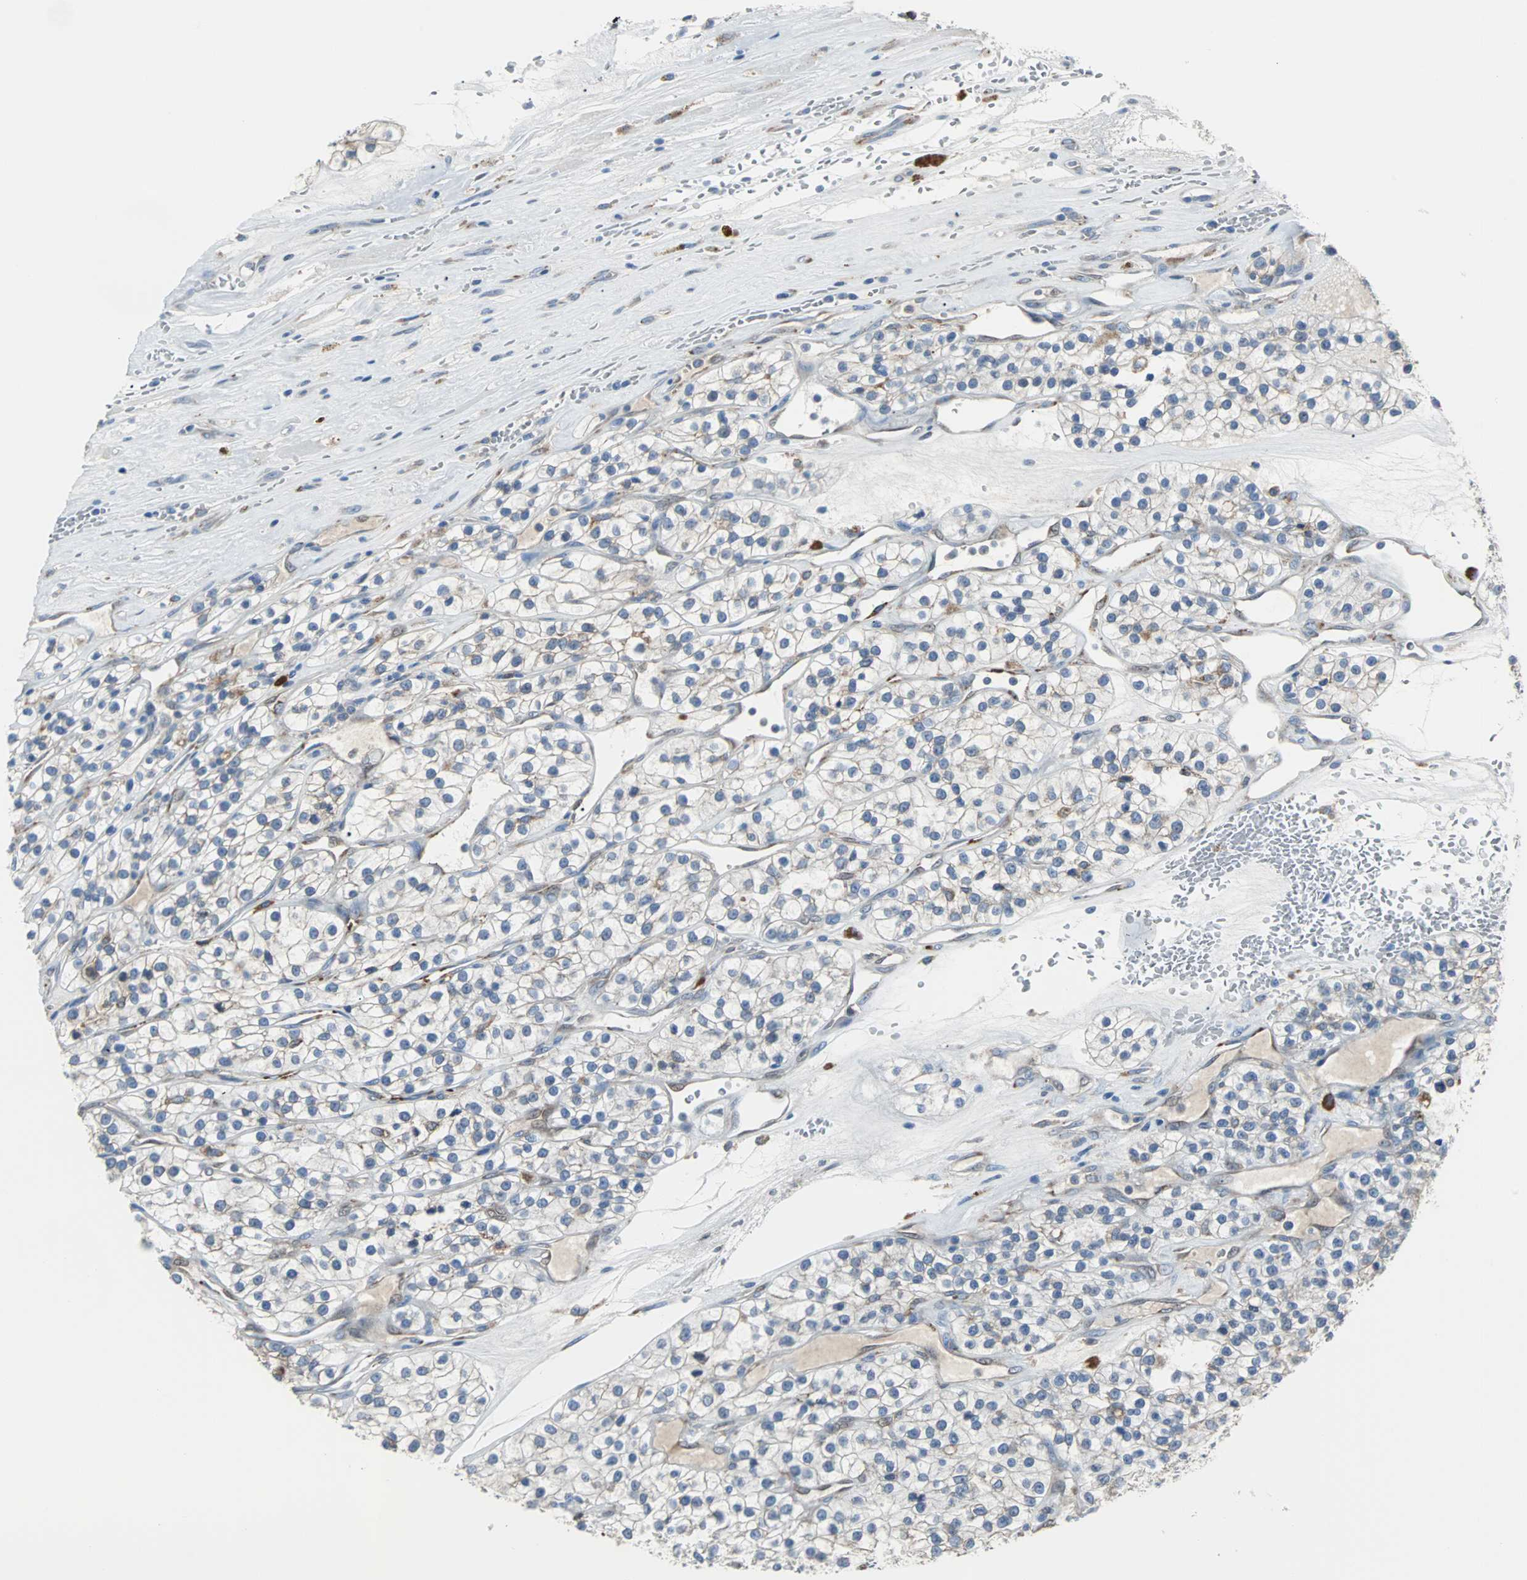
{"staining": {"intensity": "negative", "quantity": "none", "location": "none"}, "tissue": "renal cancer", "cell_type": "Tumor cells", "image_type": "cancer", "snomed": [{"axis": "morphology", "description": "Adenocarcinoma, NOS"}, {"axis": "topography", "description": "Kidney"}], "caption": "This is a photomicrograph of immunohistochemistry (IHC) staining of renal cancer (adenocarcinoma), which shows no positivity in tumor cells.", "gene": "PDIA4", "patient": {"sex": "female", "age": 57}}